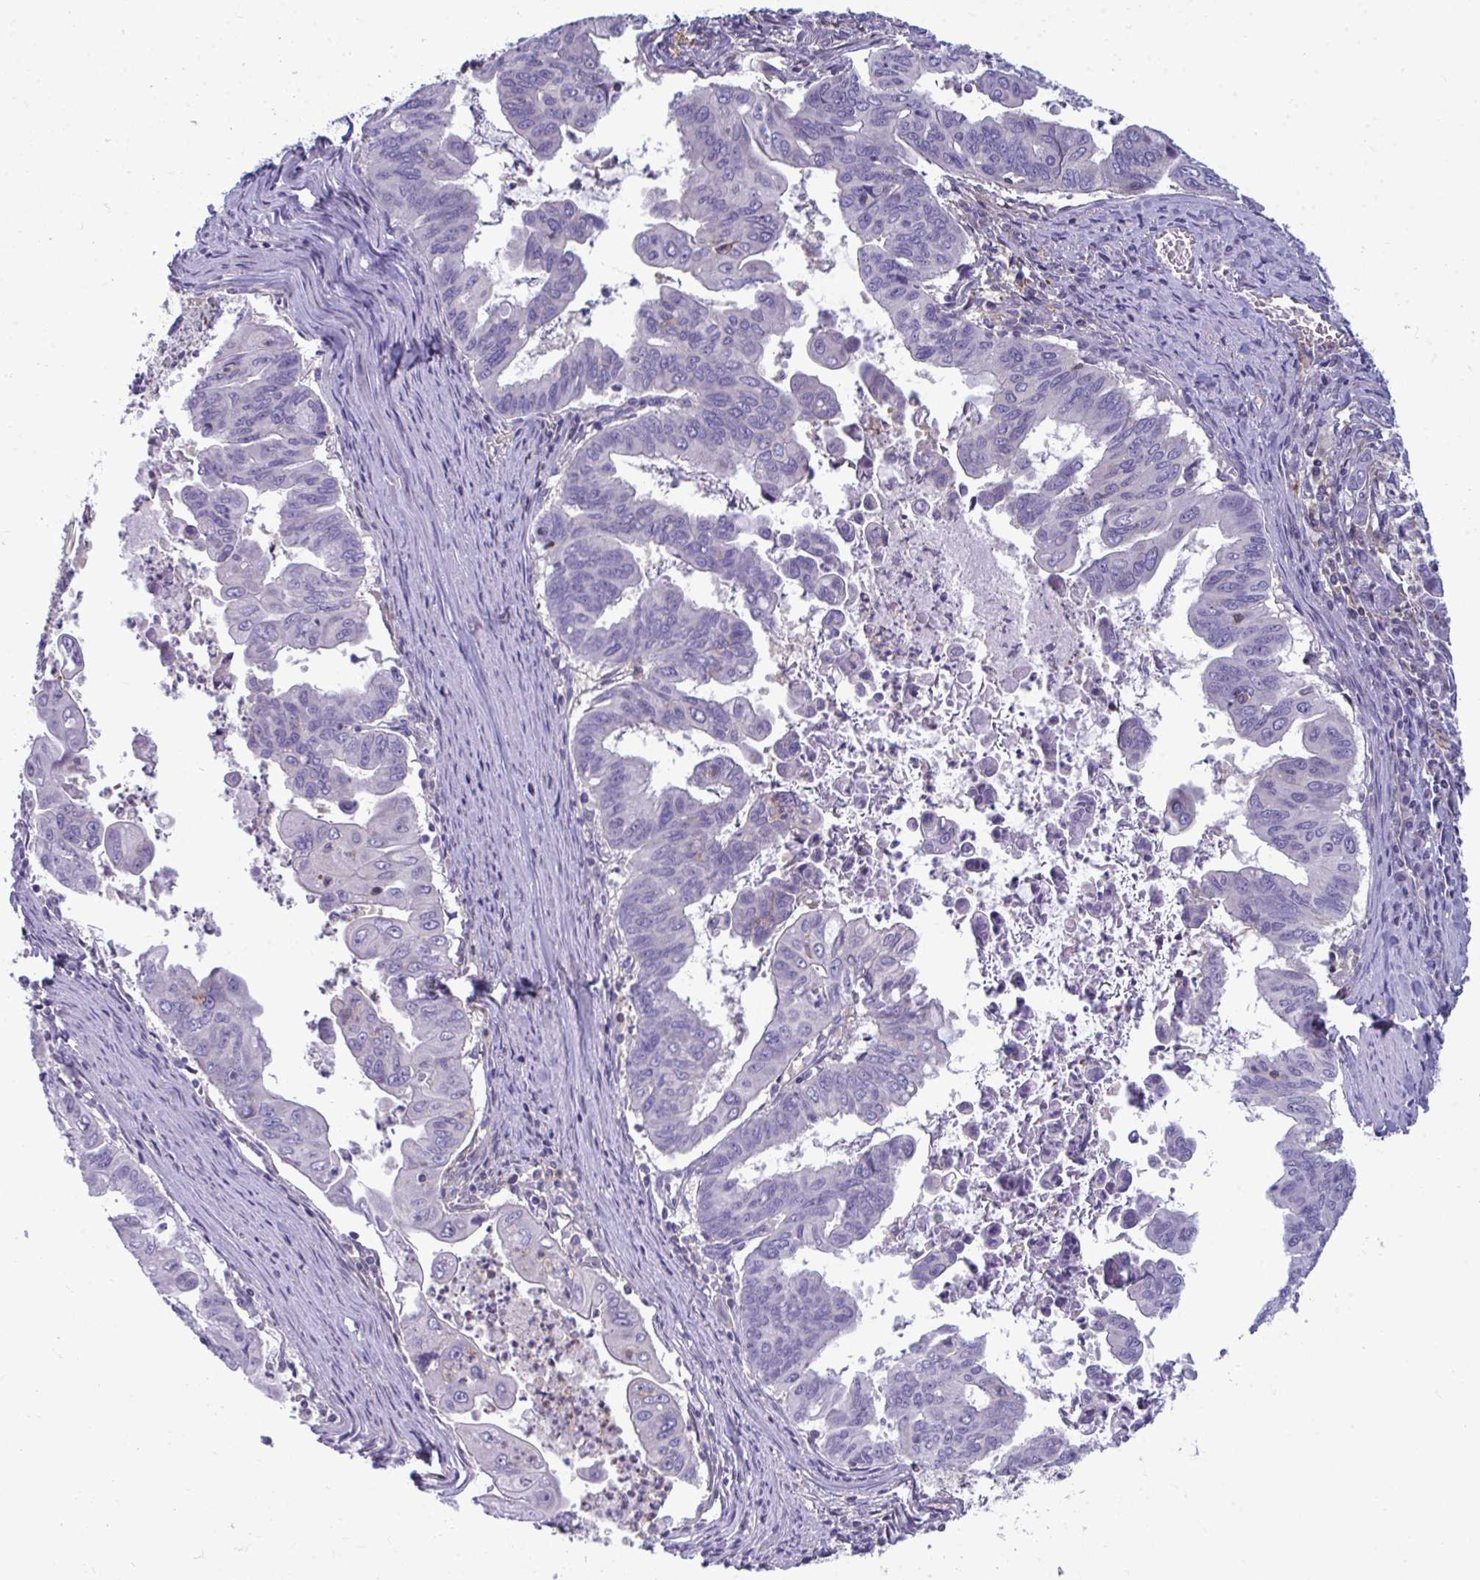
{"staining": {"intensity": "negative", "quantity": "none", "location": "none"}, "tissue": "stomach cancer", "cell_type": "Tumor cells", "image_type": "cancer", "snomed": [{"axis": "morphology", "description": "Adenocarcinoma, NOS"}, {"axis": "topography", "description": "Stomach, upper"}], "caption": "Stomach adenocarcinoma stained for a protein using immunohistochemistry (IHC) shows no expression tumor cells.", "gene": "SLC30A6", "patient": {"sex": "male", "age": 80}}